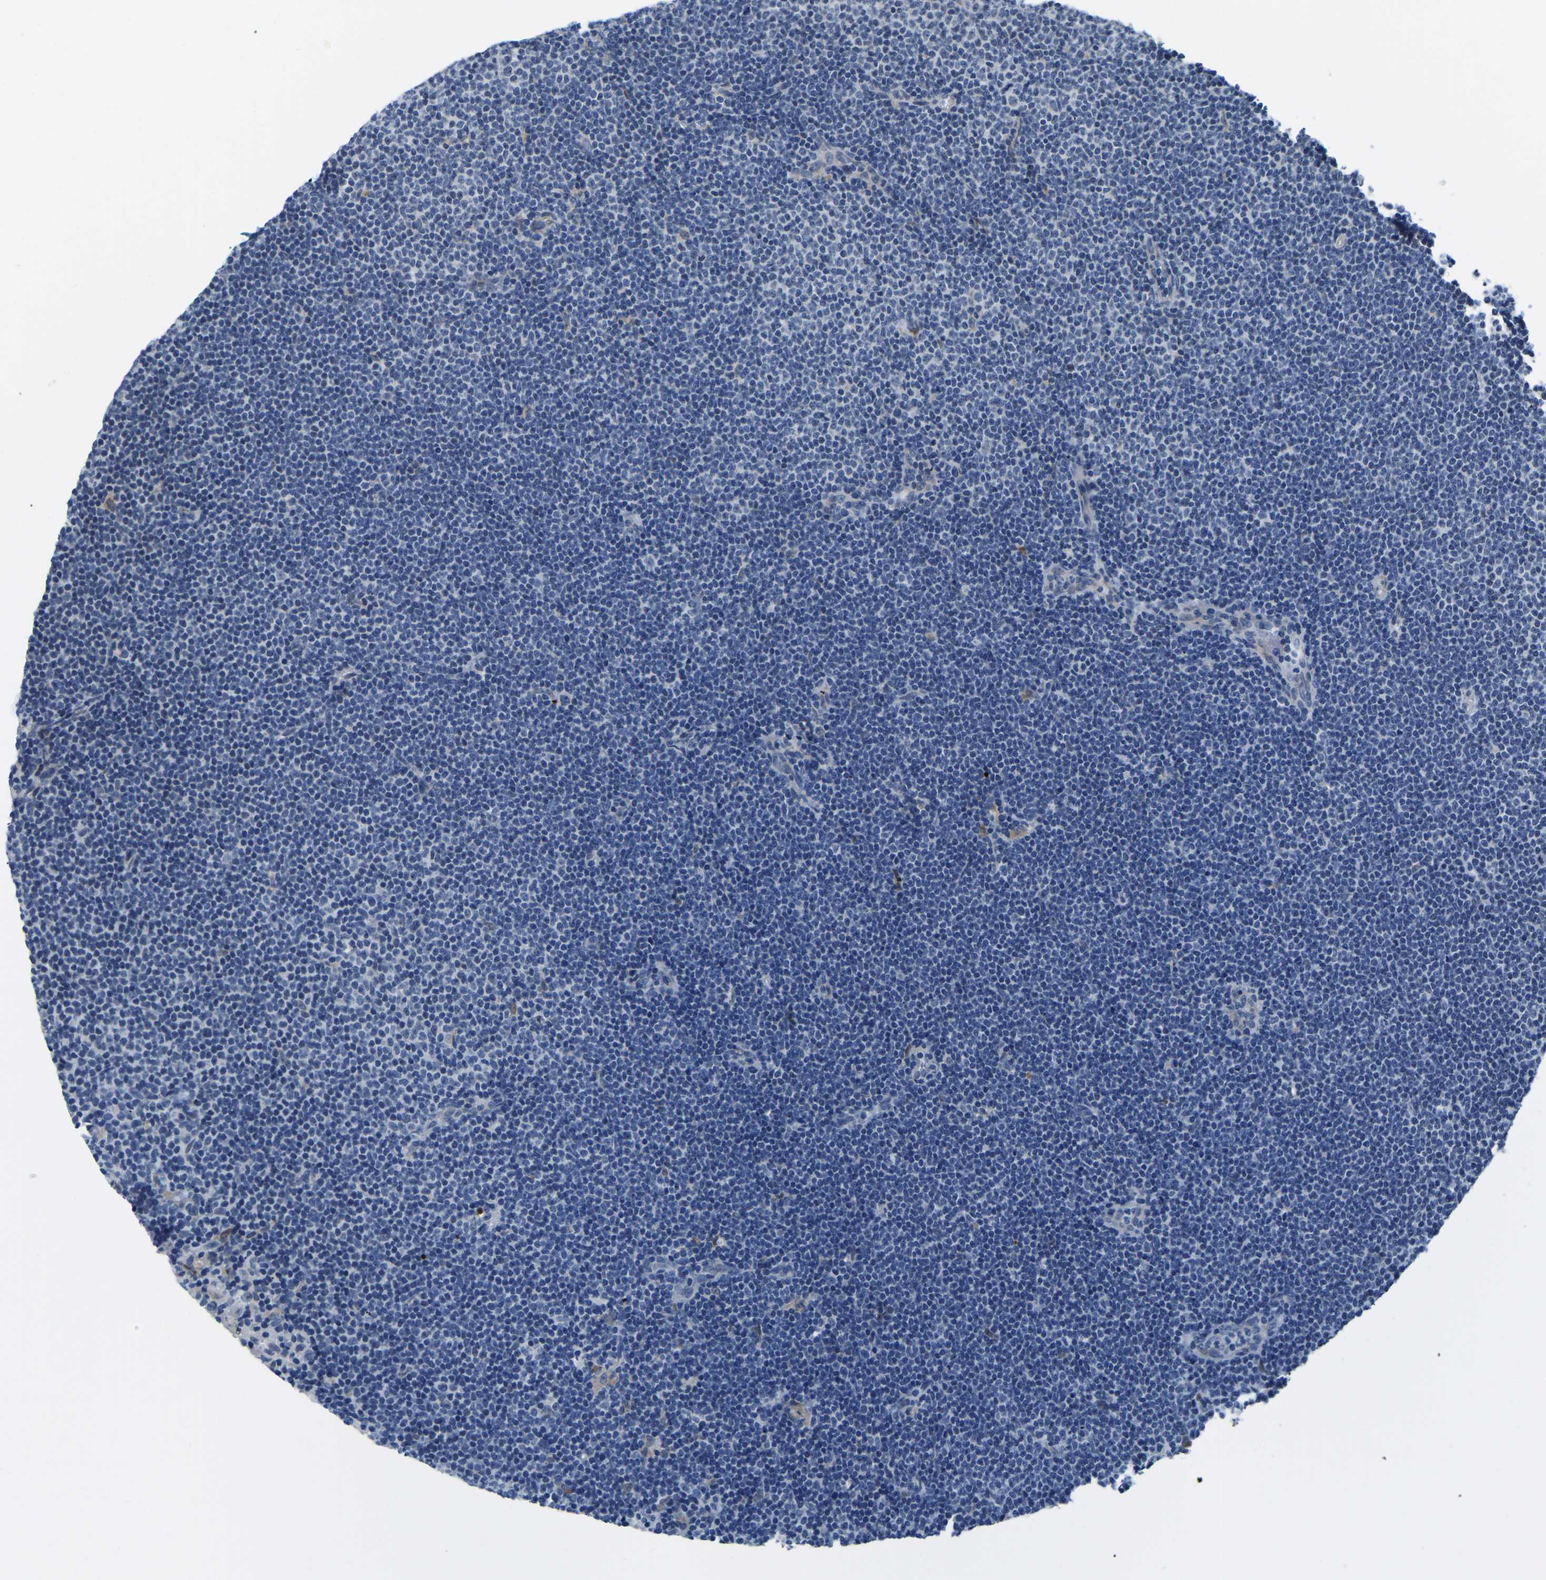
{"staining": {"intensity": "negative", "quantity": "none", "location": "none"}, "tissue": "lymphoma", "cell_type": "Tumor cells", "image_type": "cancer", "snomed": [{"axis": "morphology", "description": "Malignant lymphoma, non-Hodgkin's type, Low grade"}, {"axis": "topography", "description": "Lymph node"}], "caption": "Immunohistochemistry of human lymphoma exhibits no expression in tumor cells.", "gene": "LIAS", "patient": {"sex": "female", "age": 53}}